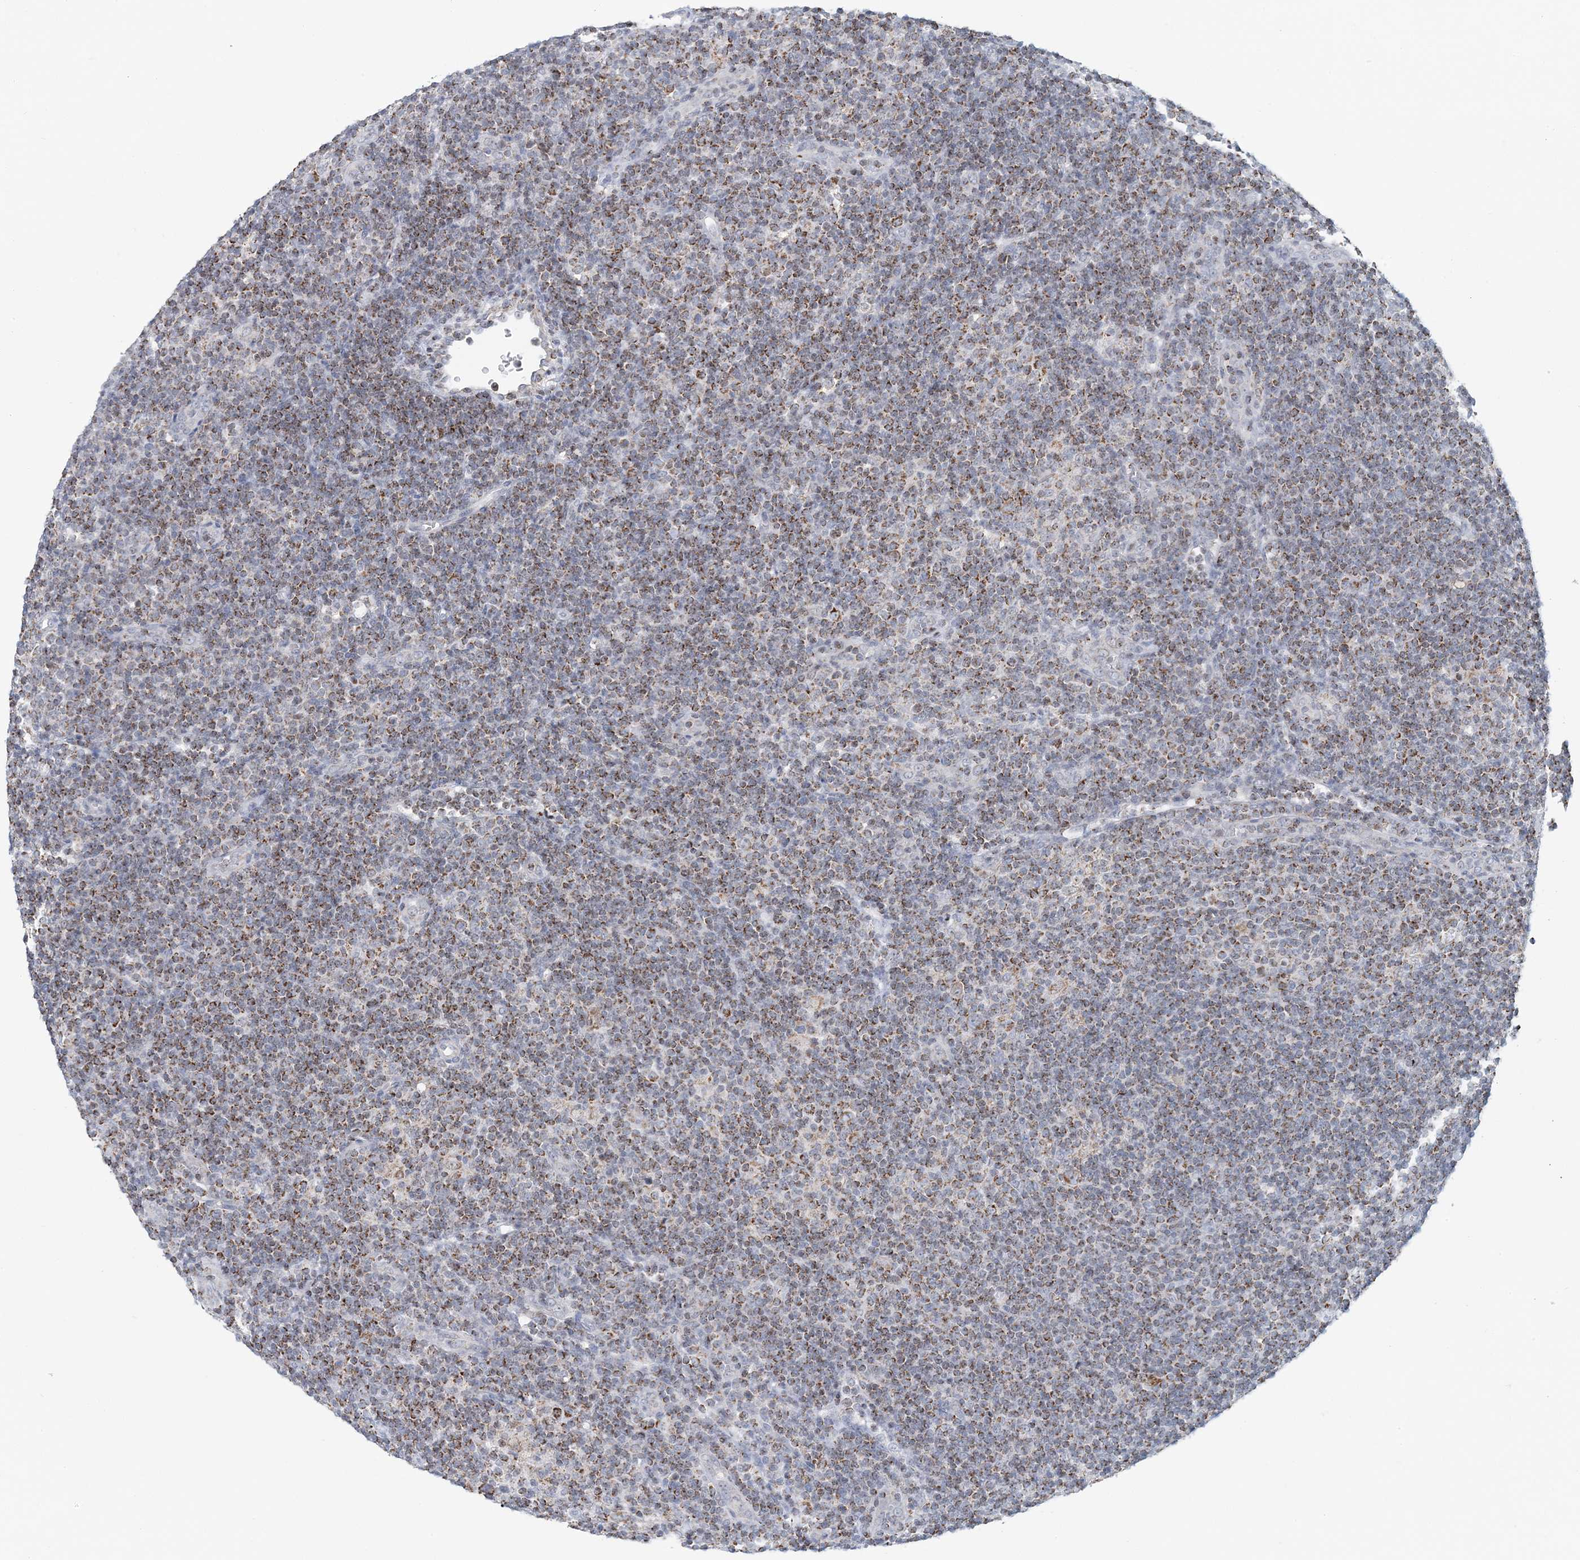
{"staining": {"intensity": "weak", "quantity": ">75%", "location": "cytoplasmic/membranous"}, "tissue": "lymphoma", "cell_type": "Tumor cells", "image_type": "cancer", "snomed": [{"axis": "morphology", "description": "Hodgkin's disease, NOS"}, {"axis": "topography", "description": "Lymph node"}], "caption": "Immunohistochemistry (IHC) (DAB) staining of Hodgkin's disease displays weak cytoplasmic/membranous protein positivity in about >75% of tumor cells.", "gene": "BDH1", "patient": {"sex": "female", "age": 57}}